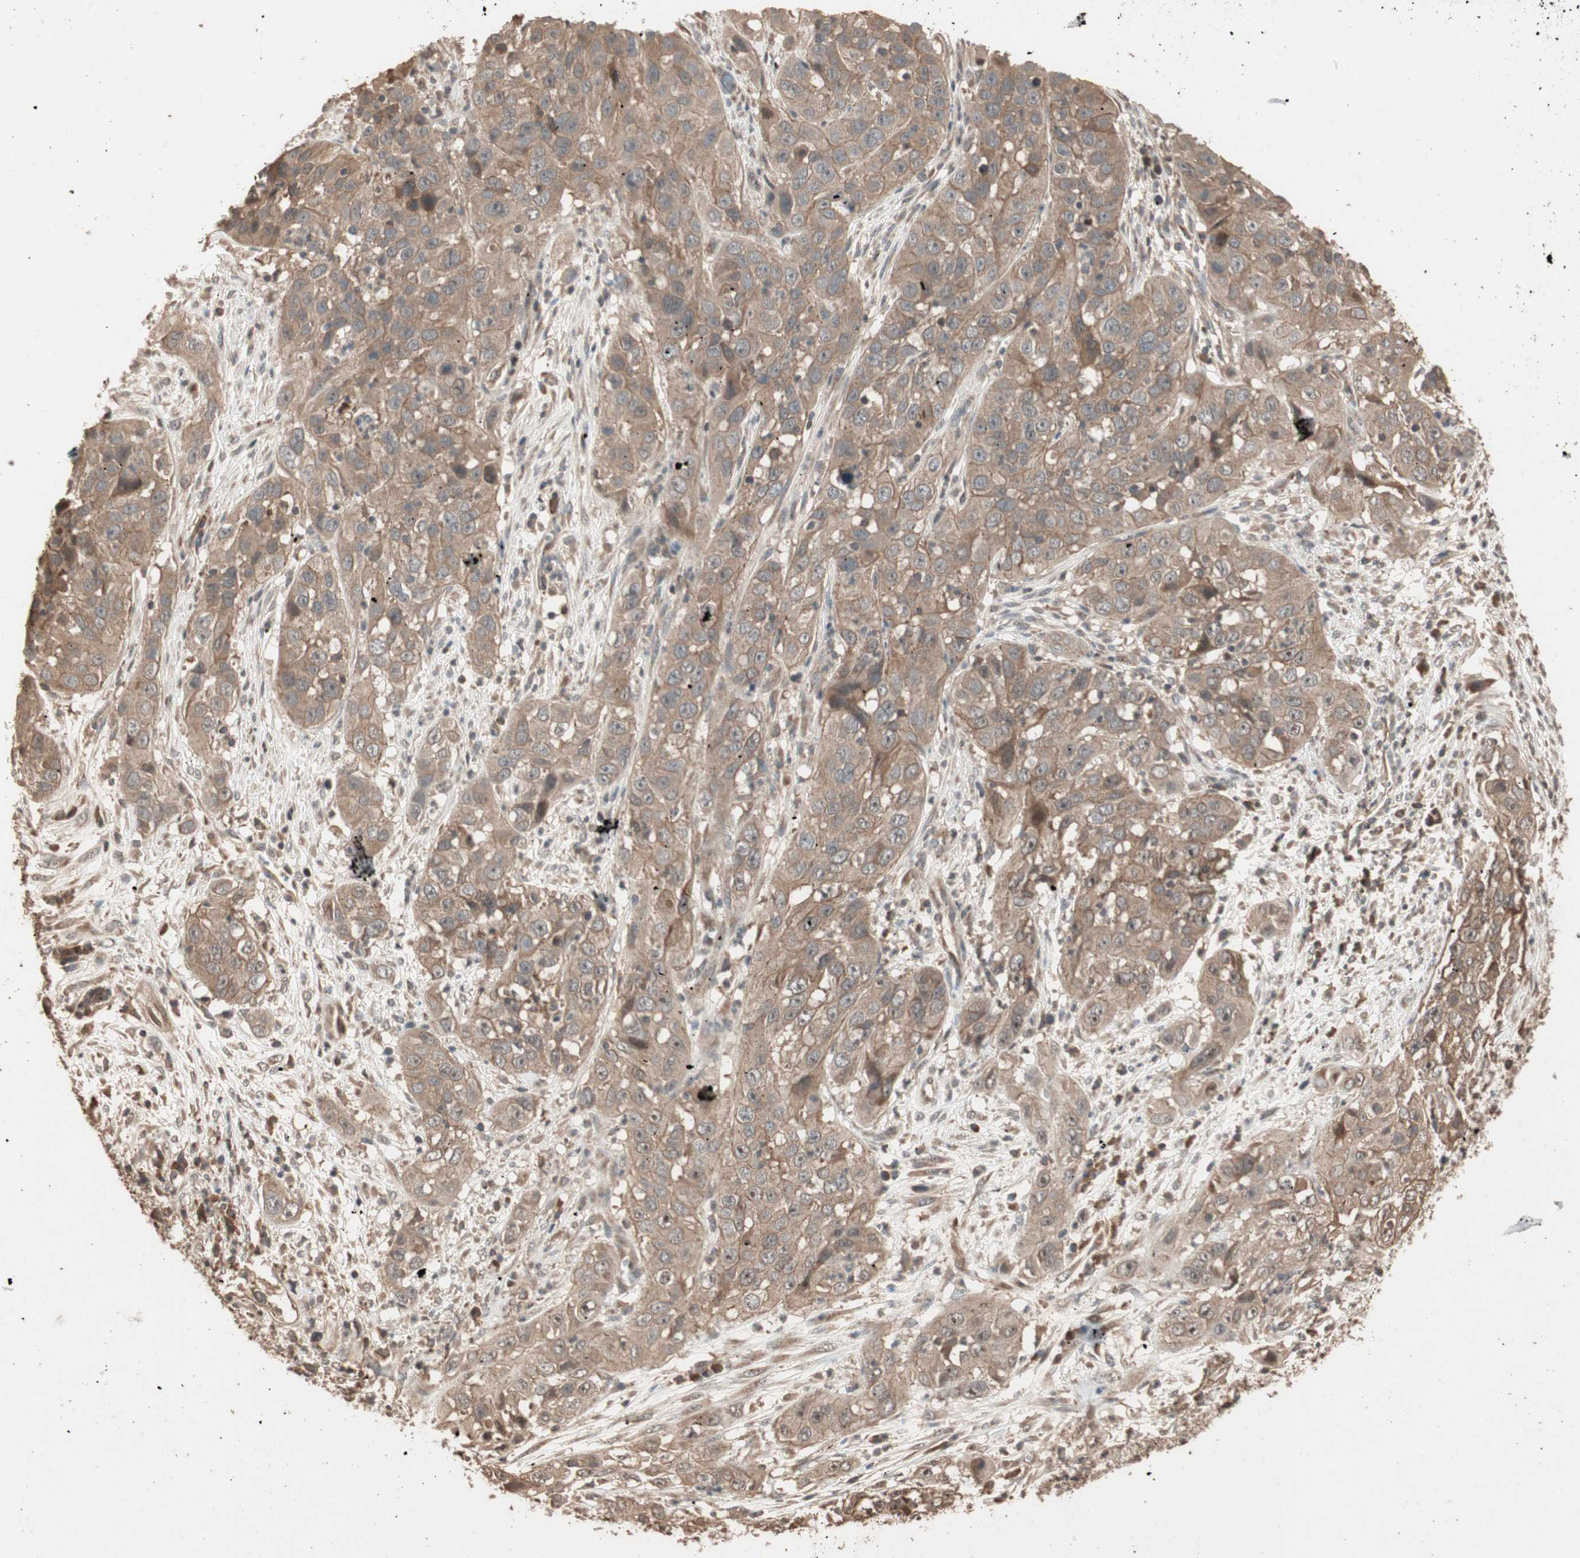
{"staining": {"intensity": "moderate", "quantity": ">75%", "location": "cytoplasmic/membranous"}, "tissue": "cervical cancer", "cell_type": "Tumor cells", "image_type": "cancer", "snomed": [{"axis": "morphology", "description": "Squamous cell carcinoma, NOS"}, {"axis": "topography", "description": "Cervix"}], "caption": "Cervical cancer (squamous cell carcinoma) was stained to show a protein in brown. There is medium levels of moderate cytoplasmic/membranous expression in about >75% of tumor cells.", "gene": "USP20", "patient": {"sex": "female", "age": 32}}